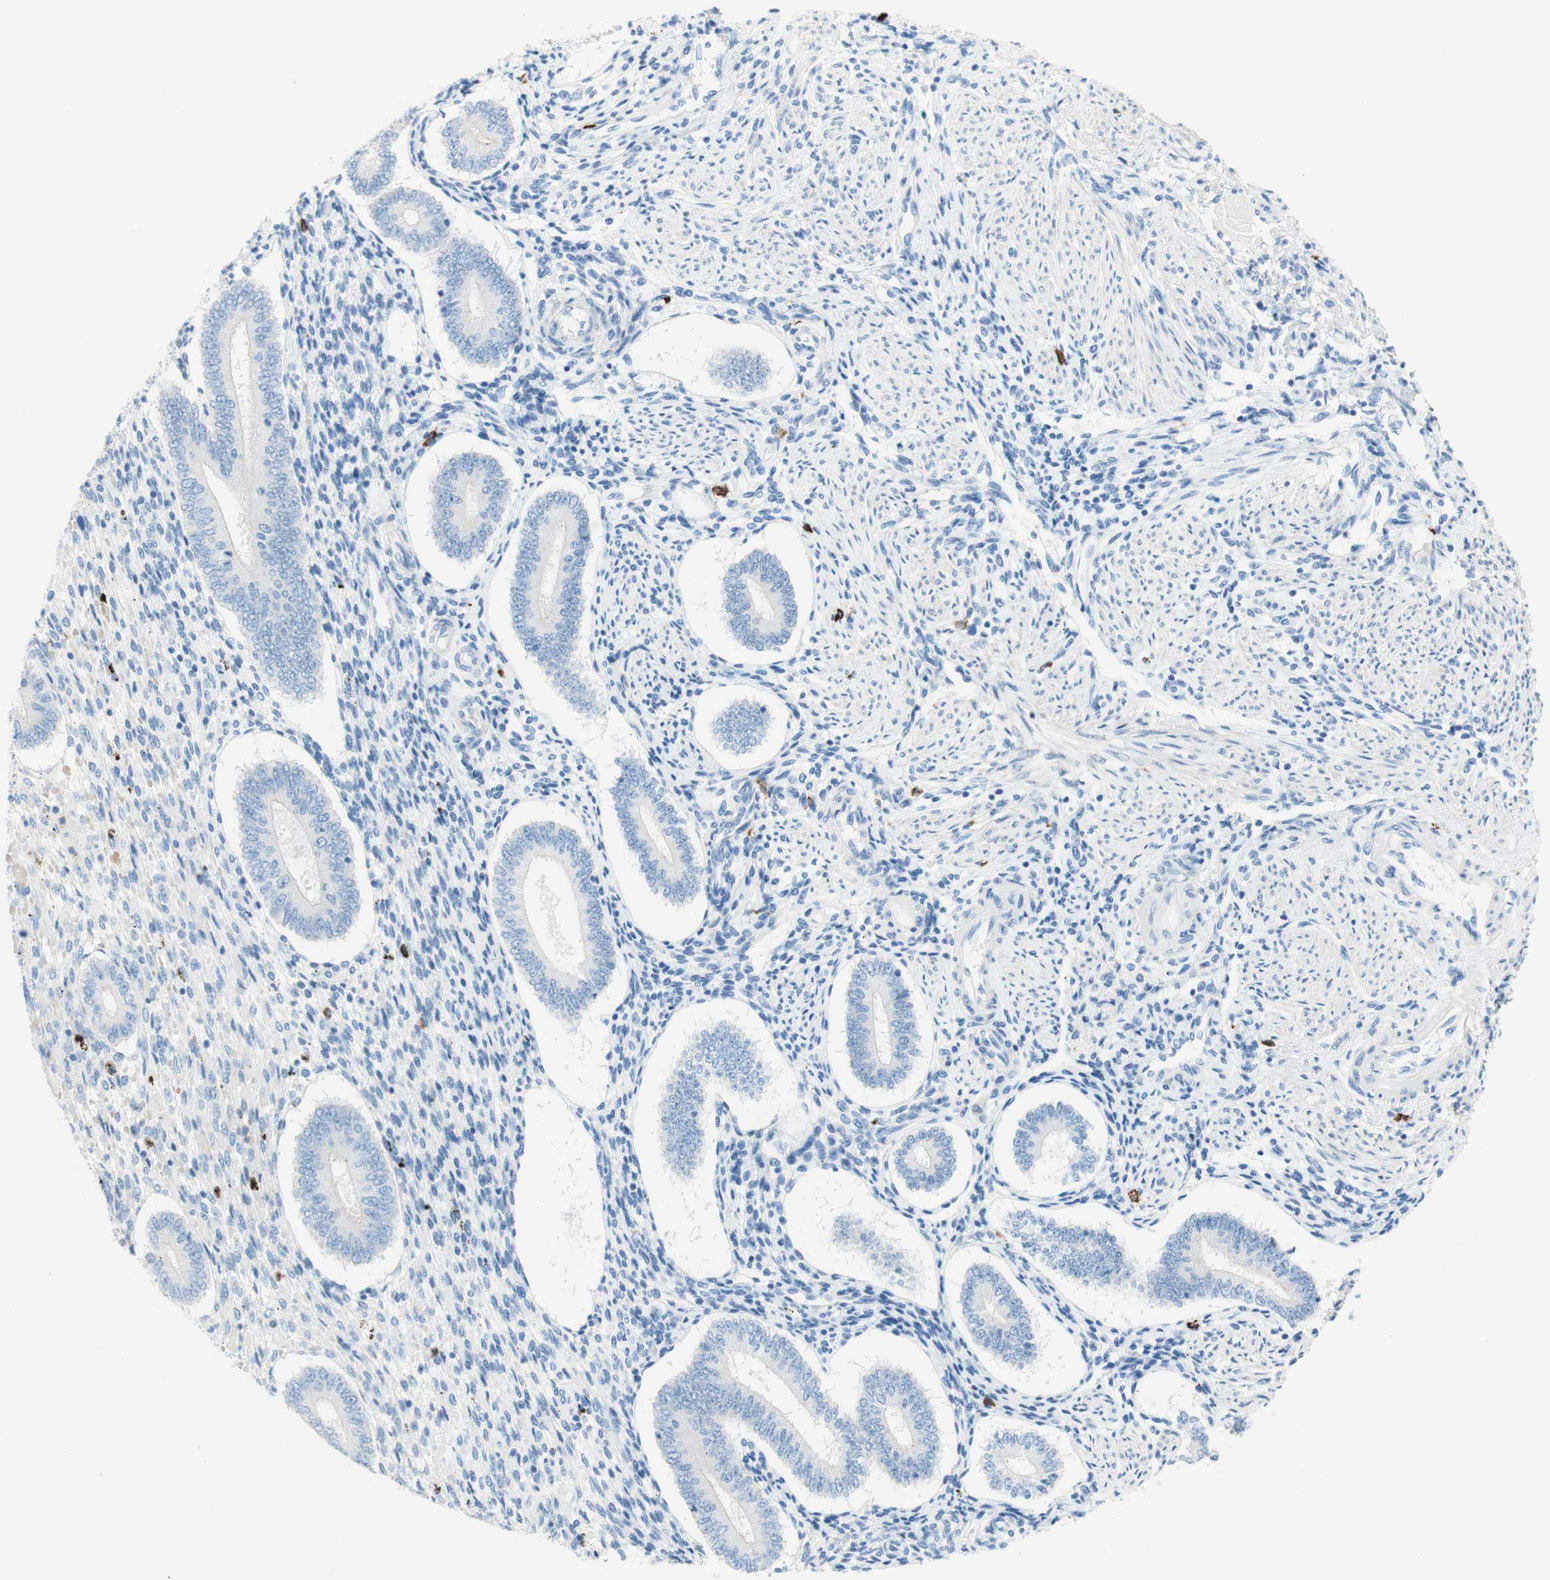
{"staining": {"intensity": "negative", "quantity": "none", "location": "none"}, "tissue": "endometrium", "cell_type": "Cells in endometrial stroma", "image_type": "normal", "snomed": [{"axis": "morphology", "description": "Normal tissue, NOS"}, {"axis": "topography", "description": "Endometrium"}], "caption": "Immunohistochemistry (IHC) image of normal human endometrium stained for a protein (brown), which shows no positivity in cells in endometrial stroma.", "gene": "CEACAM1", "patient": {"sex": "female", "age": 42}}